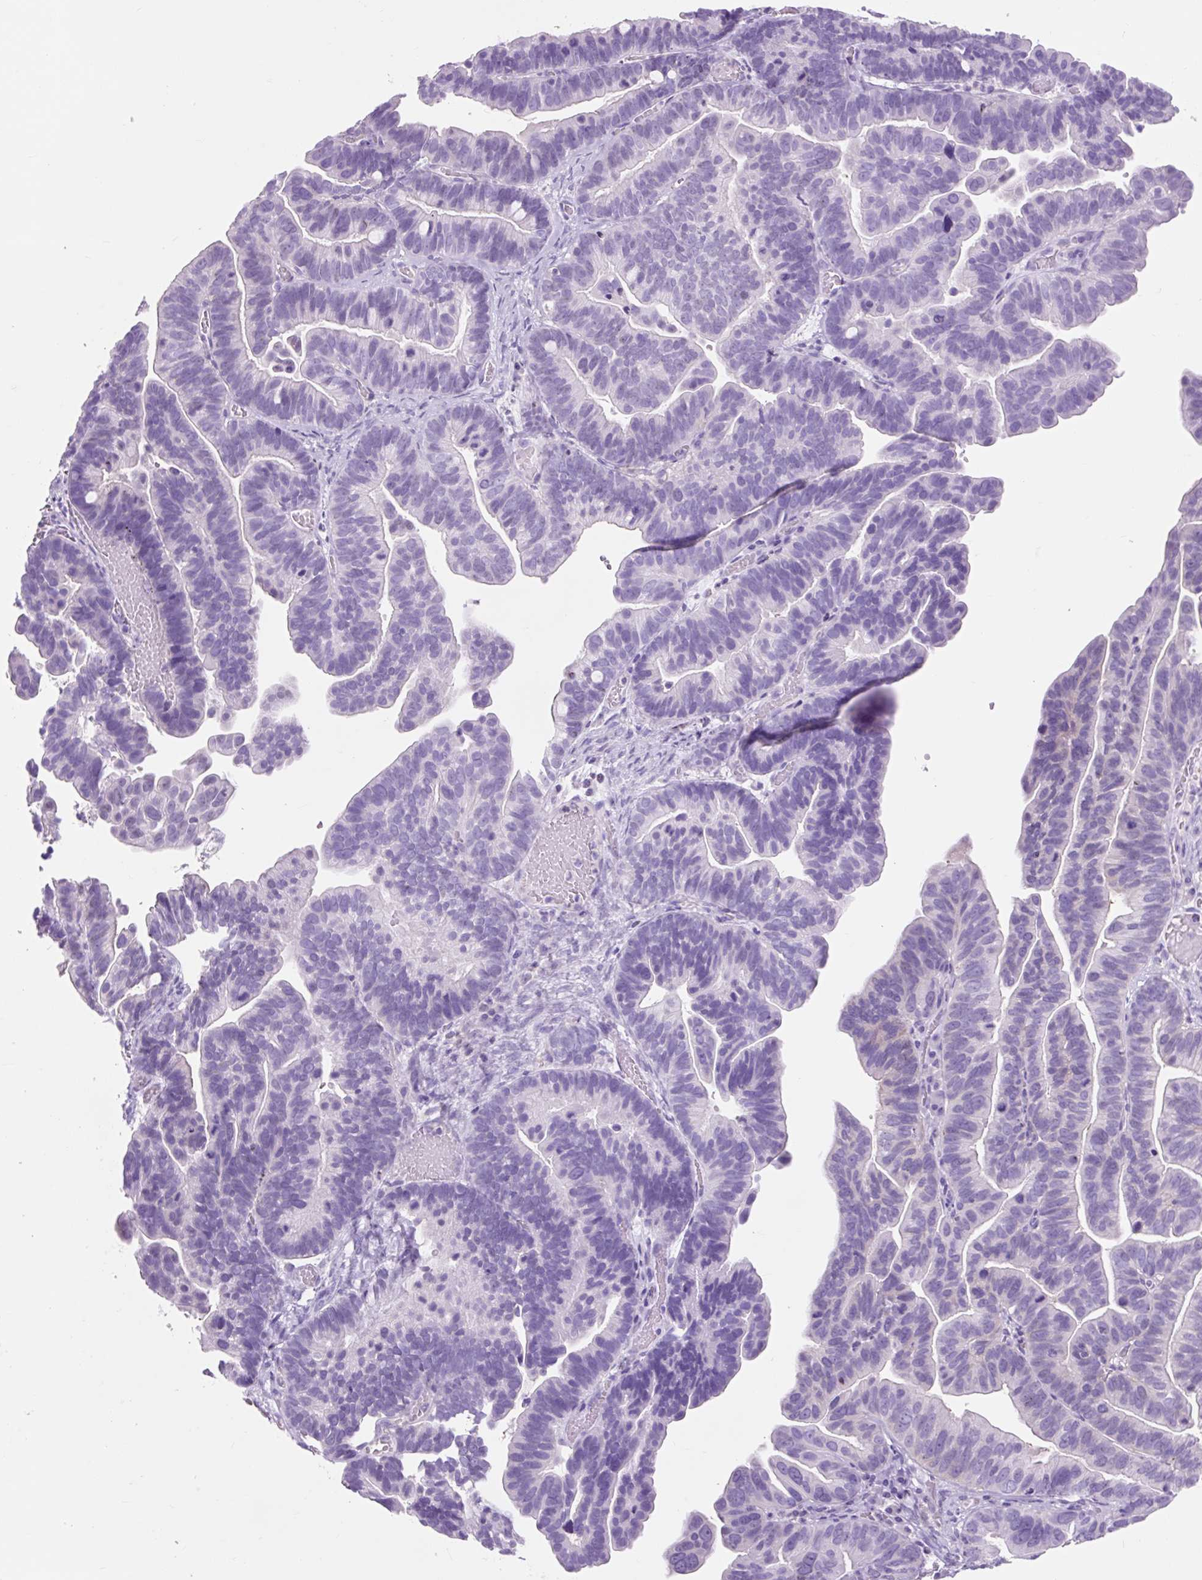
{"staining": {"intensity": "negative", "quantity": "none", "location": "none"}, "tissue": "ovarian cancer", "cell_type": "Tumor cells", "image_type": "cancer", "snomed": [{"axis": "morphology", "description": "Cystadenocarcinoma, serous, NOS"}, {"axis": "topography", "description": "Ovary"}], "caption": "Ovarian cancer was stained to show a protein in brown. There is no significant positivity in tumor cells.", "gene": "OR10A7", "patient": {"sex": "female", "age": 56}}